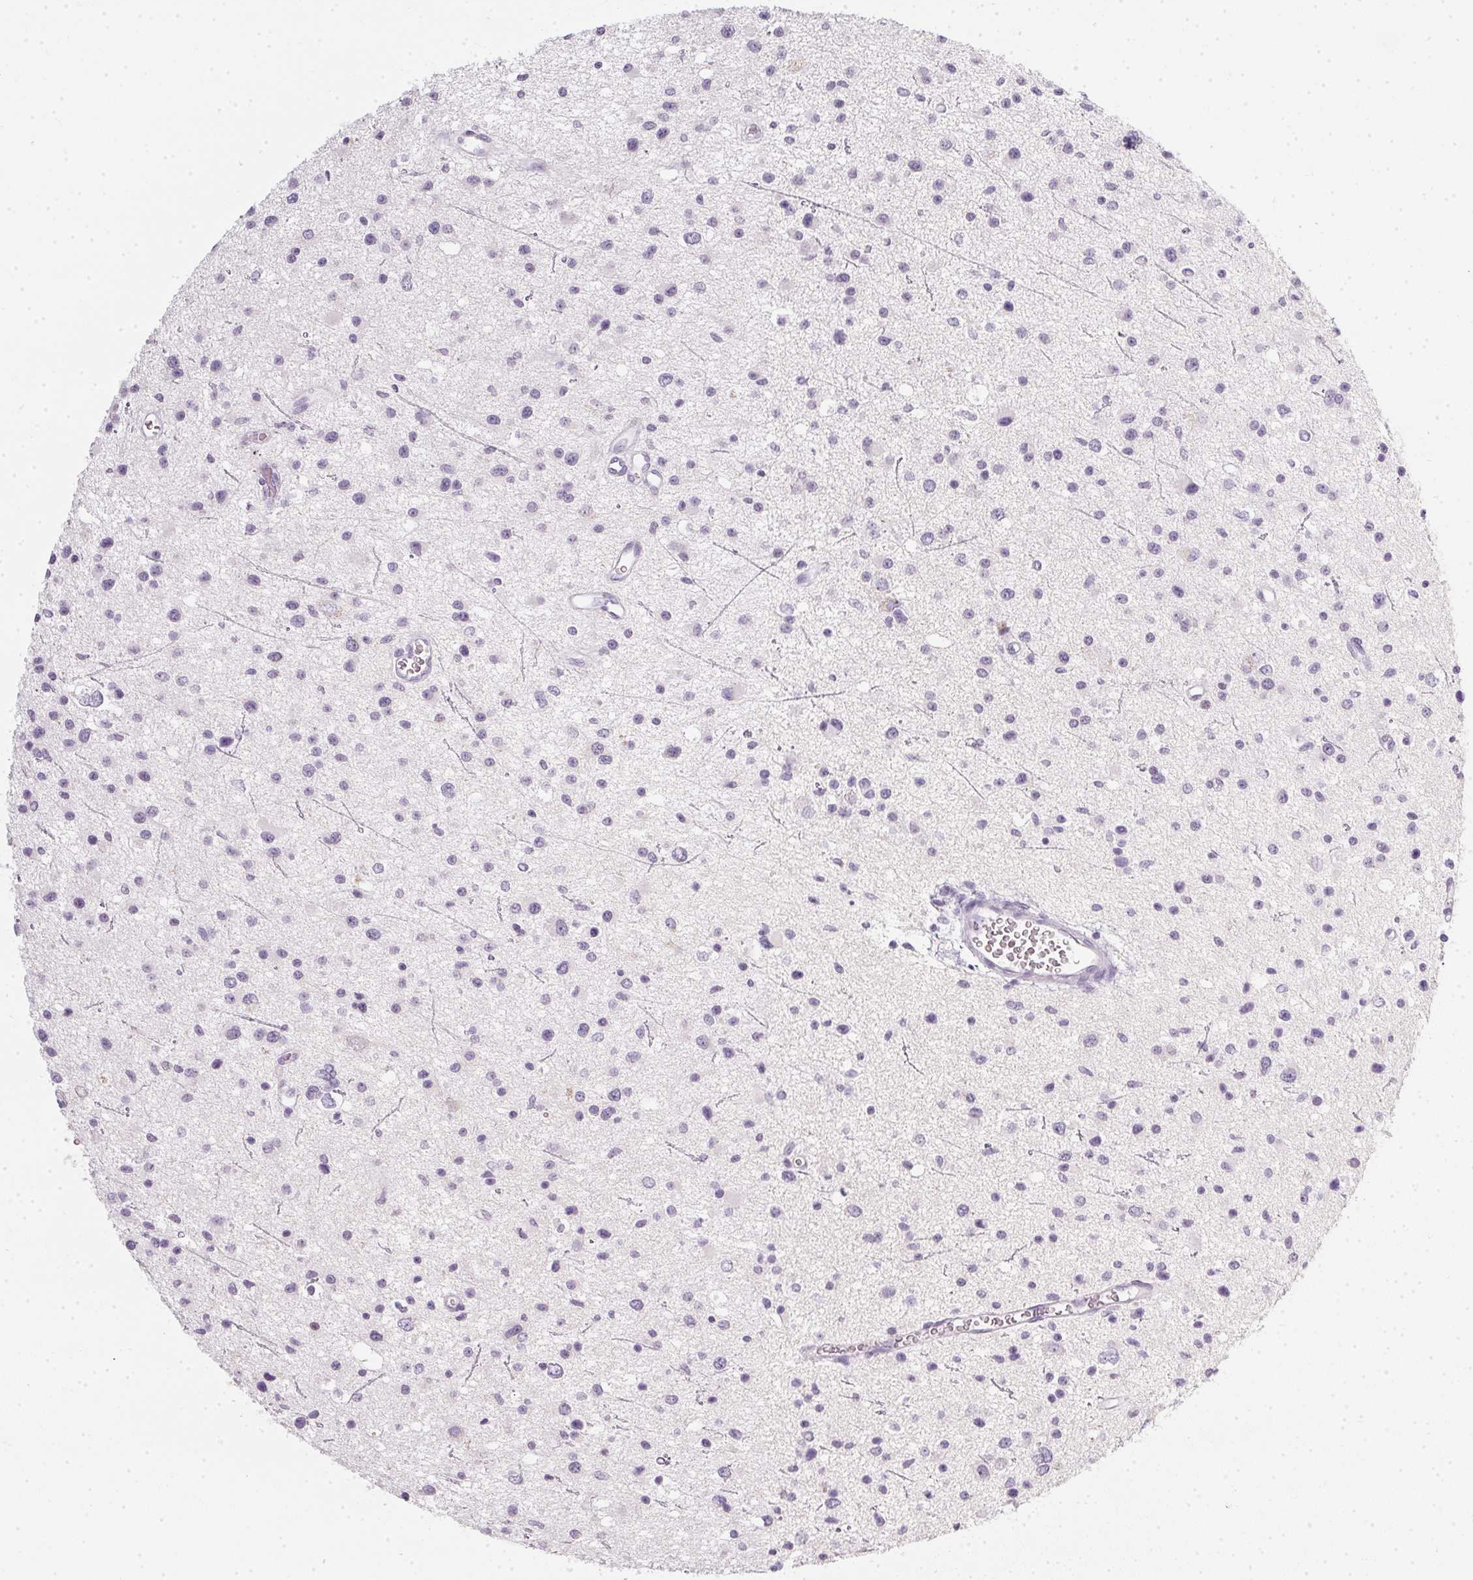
{"staining": {"intensity": "negative", "quantity": "none", "location": "none"}, "tissue": "glioma", "cell_type": "Tumor cells", "image_type": "cancer", "snomed": [{"axis": "morphology", "description": "Glioma, malignant, Low grade"}, {"axis": "topography", "description": "Brain"}], "caption": "Immunohistochemical staining of human glioma displays no significant expression in tumor cells.", "gene": "TMEM72", "patient": {"sex": "male", "age": 43}}